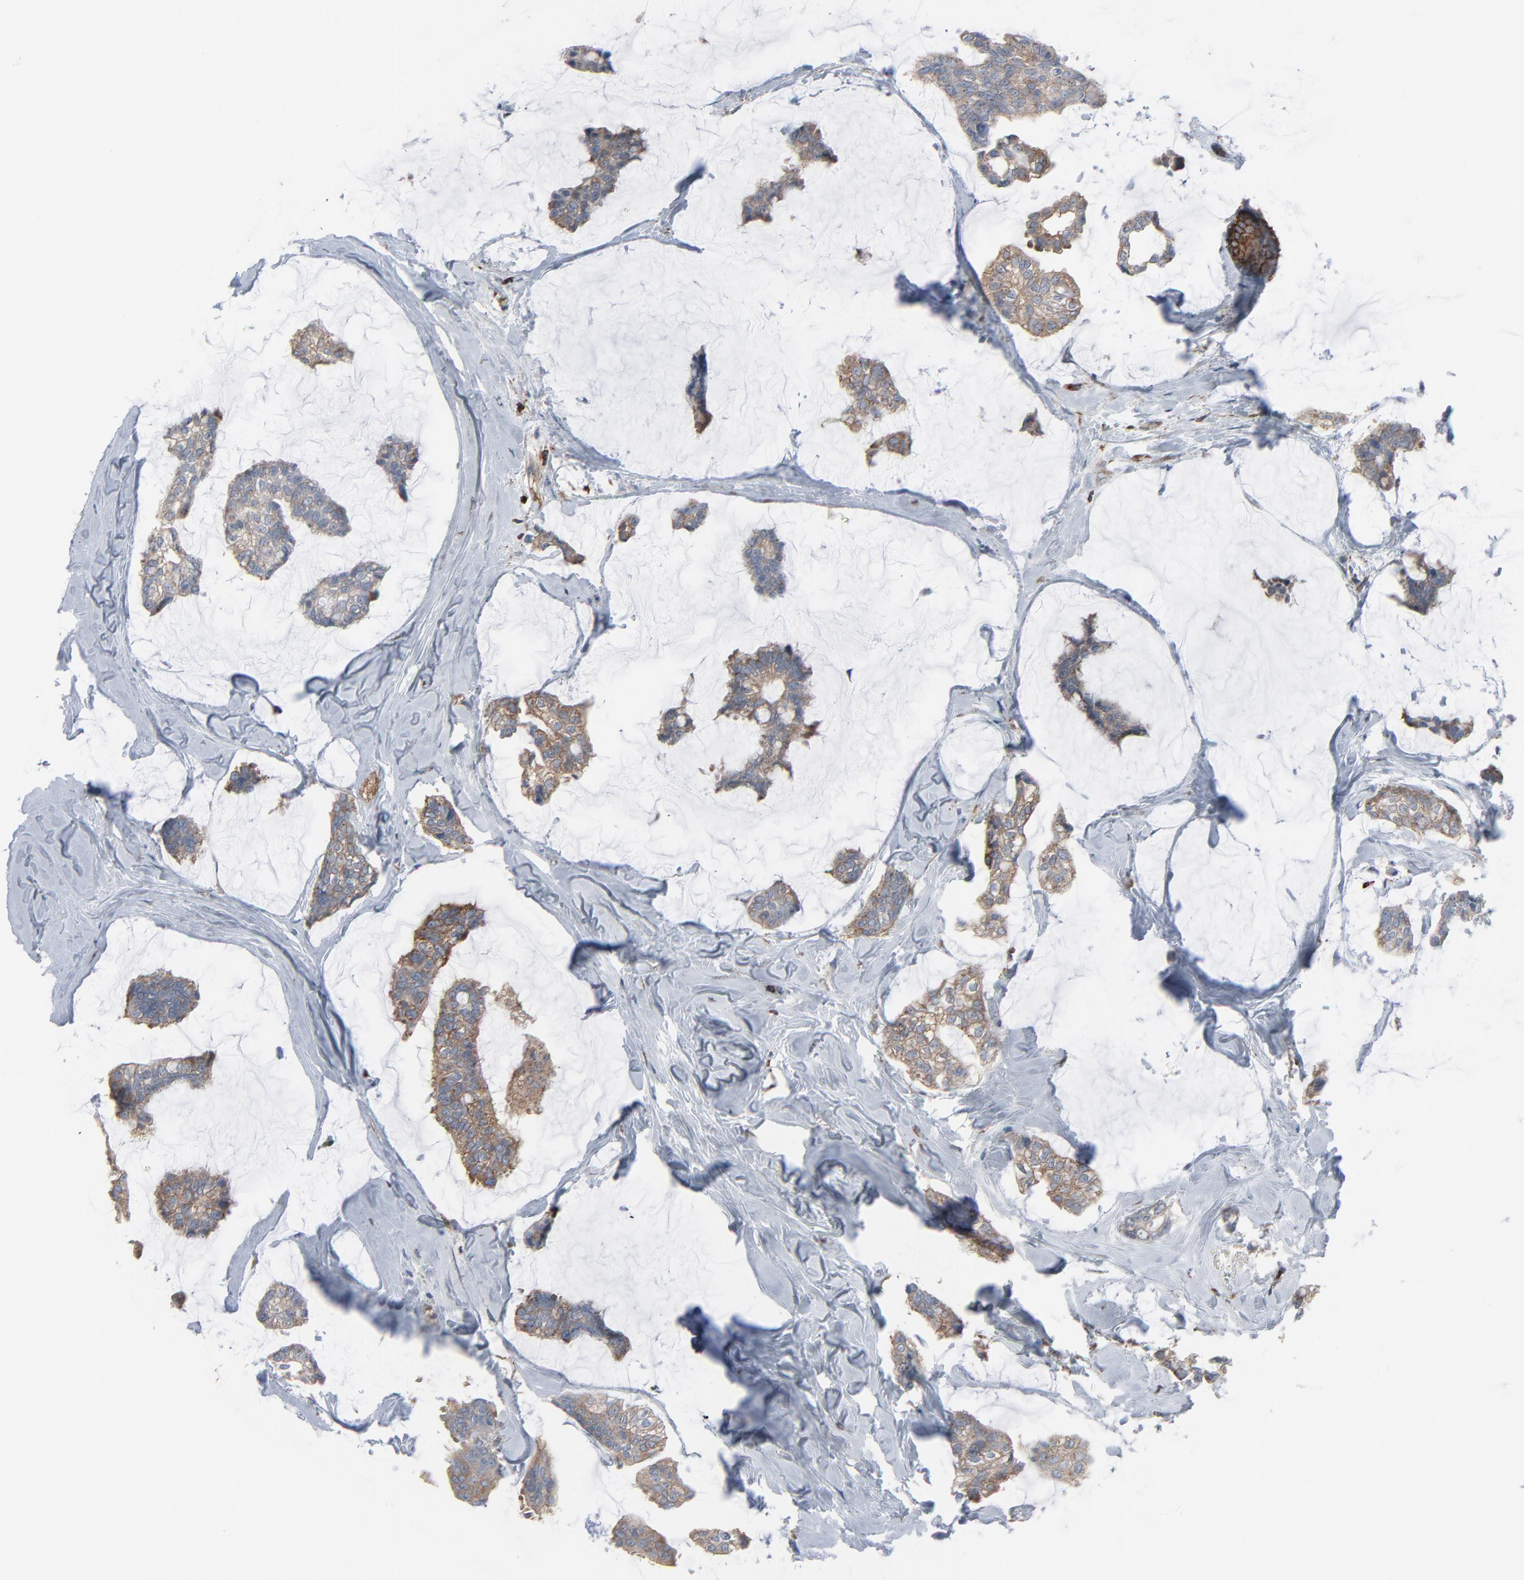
{"staining": {"intensity": "moderate", "quantity": ">75%", "location": "cytoplasmic/membranous"}, "tissue": "breast cancer", "cell_type": "Tumor cells", "image_type": "cancer", "snomed": [{"axis": "morphology", "description": "Duct carcinoma"}, {"axis": "topography", "description": "Breast"}], "caption": "Breast cancer (invasive ductal carcinoma) tissue demonstrates moderate cytoplasmic/membranous expression in approximately >75% of tumor cells", "gene": "OPTN", "patient": {"sex": "female", "age": 93}}